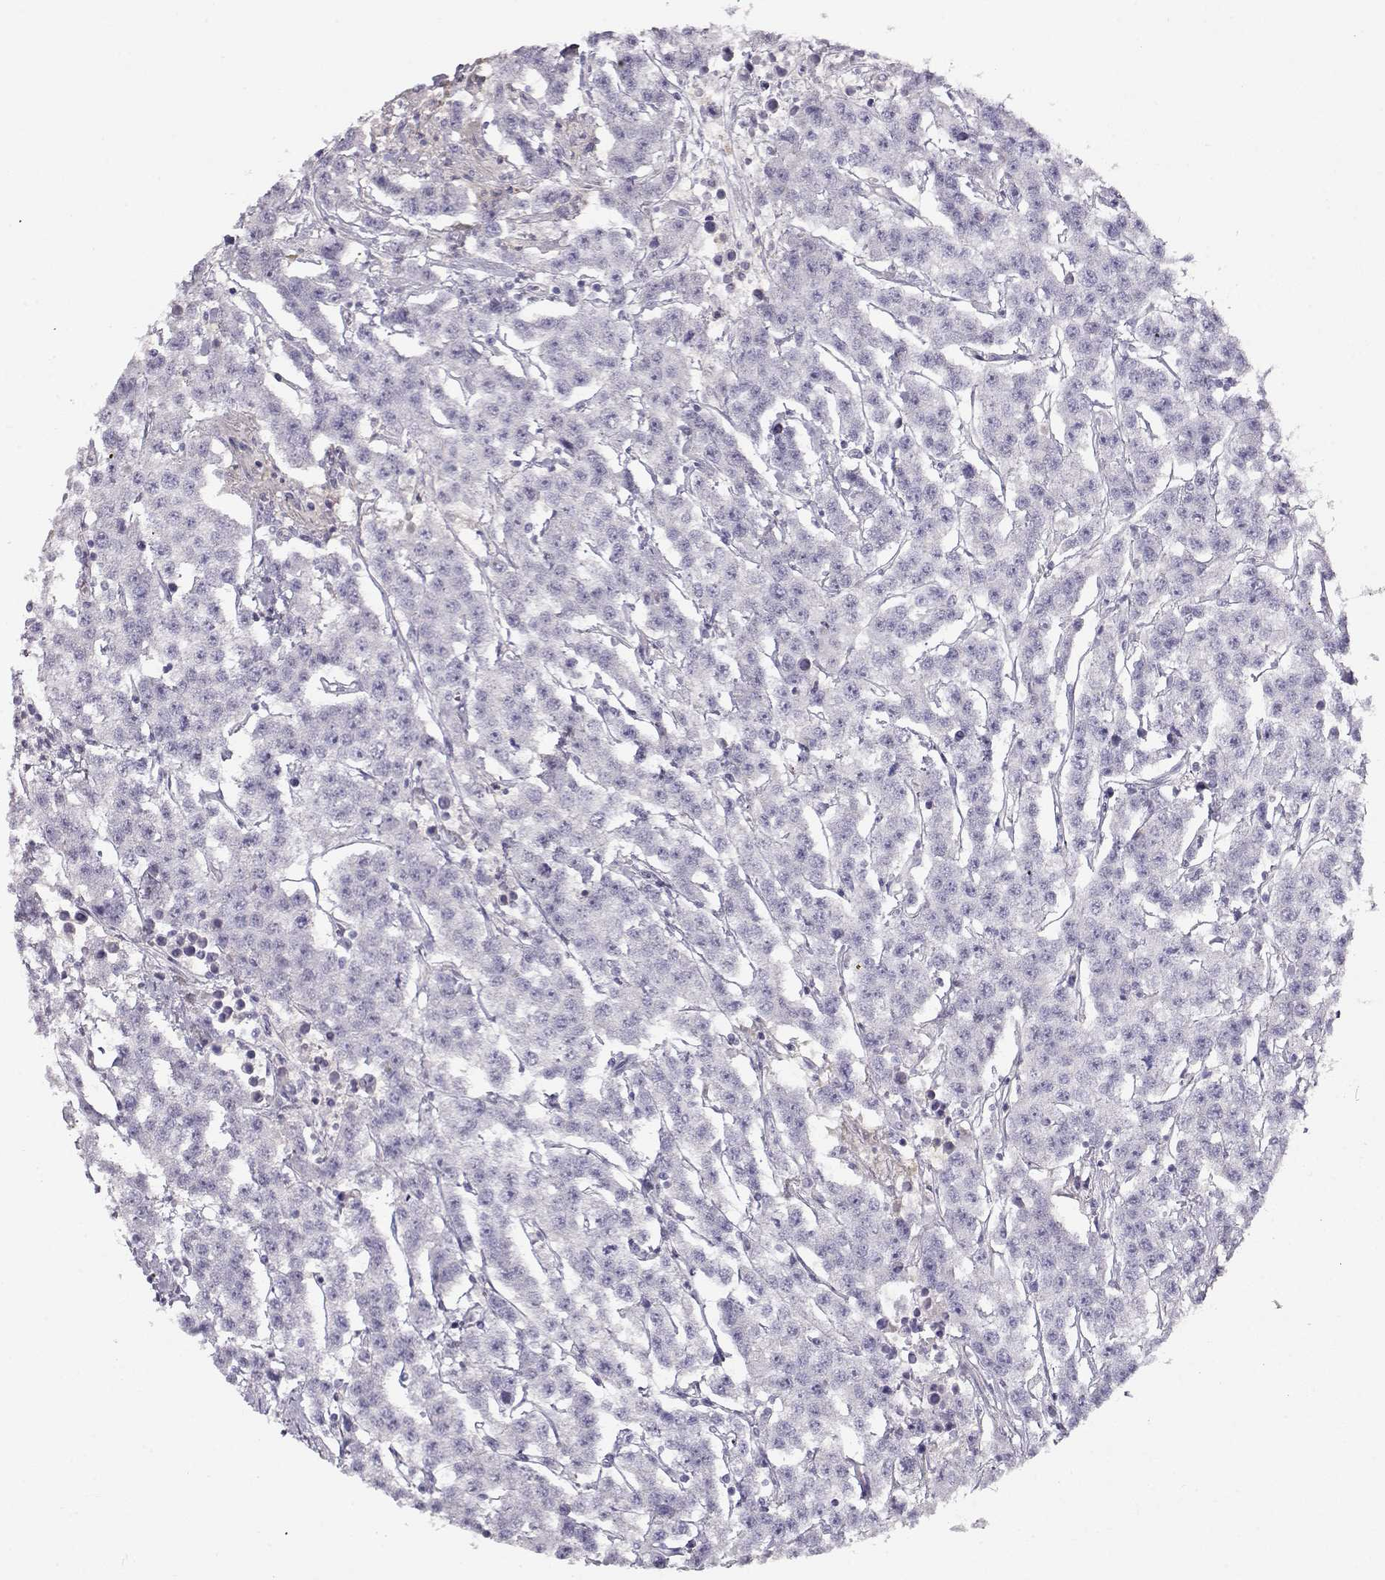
{"staining": {"intensity": "negative", "quantity": "none", "location": "none"}, "tissue": "testis cancer", "cell_type": "Tumor cells", "image_type": "cancer", "snomed": [{"axis": "morphology", "description": "Seminoma, NOS"}, {"axis": "topography", "description": "Testis"}], "caption": "Immunohistochemical staining of human seminoma (testis) demonstrates no significant positivity in tumor cells.", "gene": "NDRG4", "patient": {"sex": "male", "age": 59}}